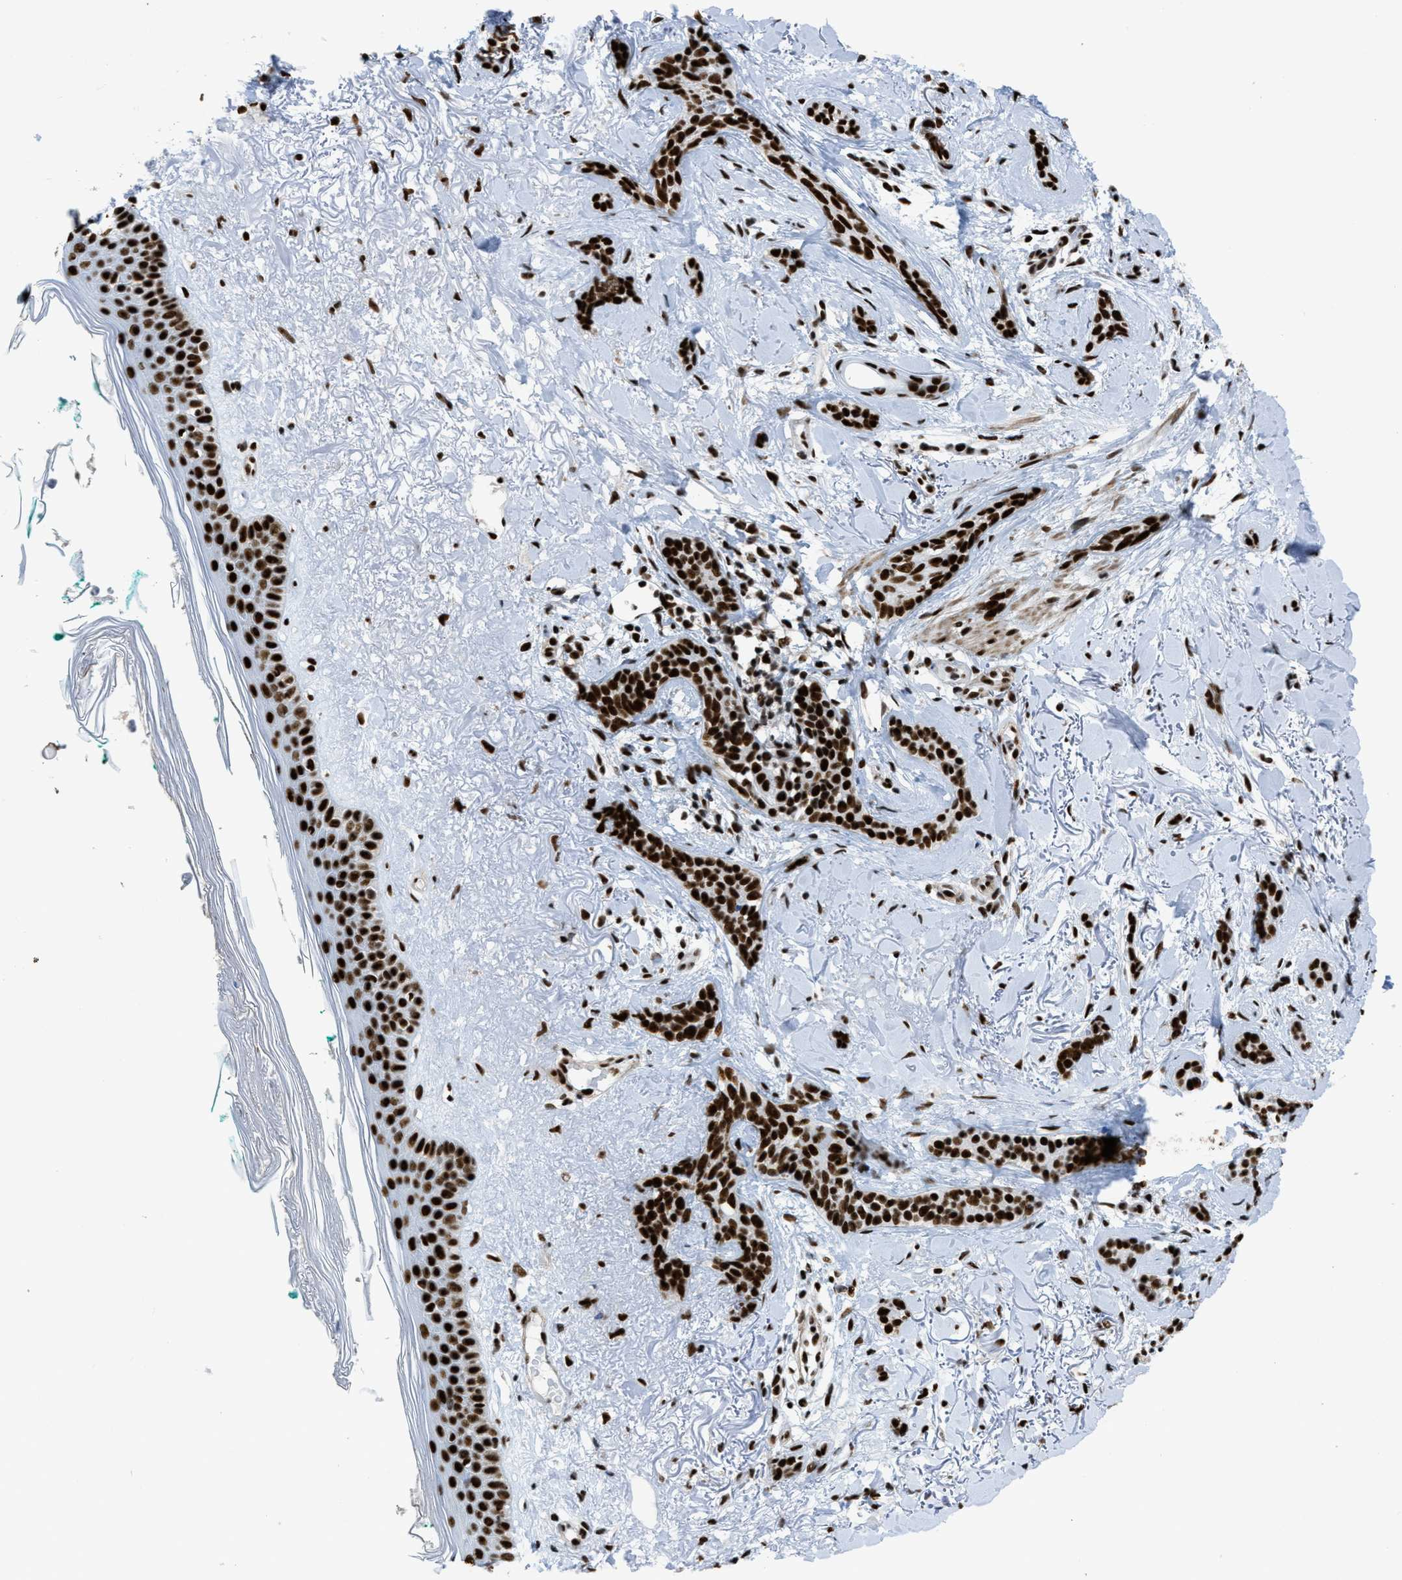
{"staining": {"intensity": "strong", "quantity": ">75%", "location": "nuclear"}, "tissue": "skin cancer", "cell_type": "Tumor cells", "image_type": "cancer", "snomed": [{"axis": "morphology", "description": "Basal cell carcinoma"}, {"axis": "morphology", "description": "Adnexal tumor, benign"}, {"axis": "topography", "description": "Skin"}], "caption": "The micrograph exhibits immunohistochemical staining of skin cancer (basal cell carcinoma). There is strong nuclear positivity is appreciated in about >75% of tumor cells.", "gene": "ZNF207", "patient": {"sex": "female", "age": 42}}